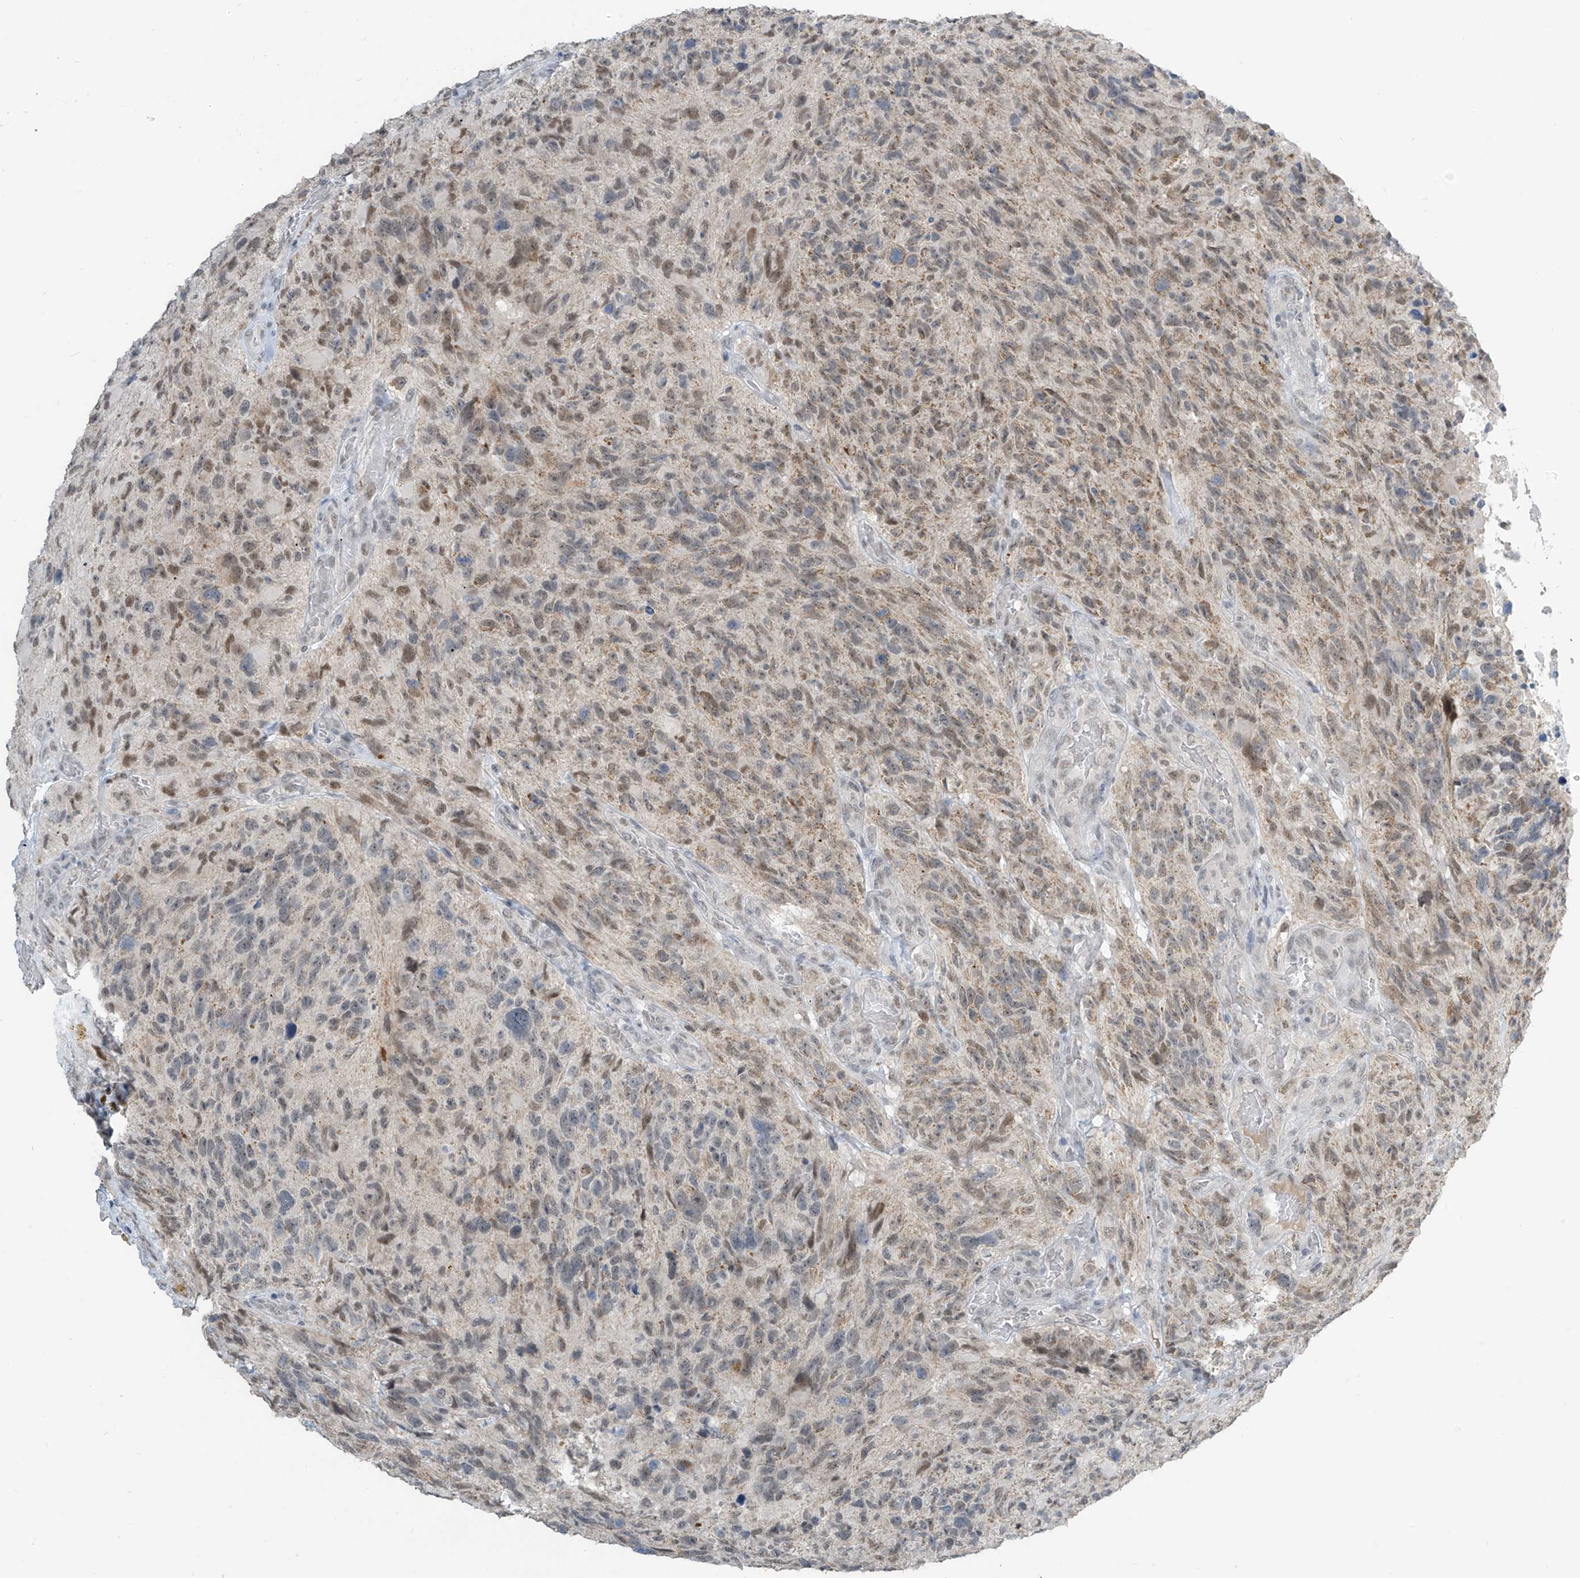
{"staining": {"intensity": "moderate", "quantity": "<25%", "location": "cytoplasmic/membranous,nuclear"}, "tissue": "glioma", "cell_type": "Tumor cells", "image_type": "cancer", "snomed": [{"axis": "morphology", "description": "Glioma, malignant, High grade"}, {"axis": "topography", "description": "Brain"}], "caption": "Immunohistochemical staining of human malignant glioma (high-grade) exhibits low levels of moderate cytoplasmic/membranous and nuclear protein expression in about <25% of tumor cells.", "gene": "METAP1D", "patient": {"sex": "male", "age": 69}}